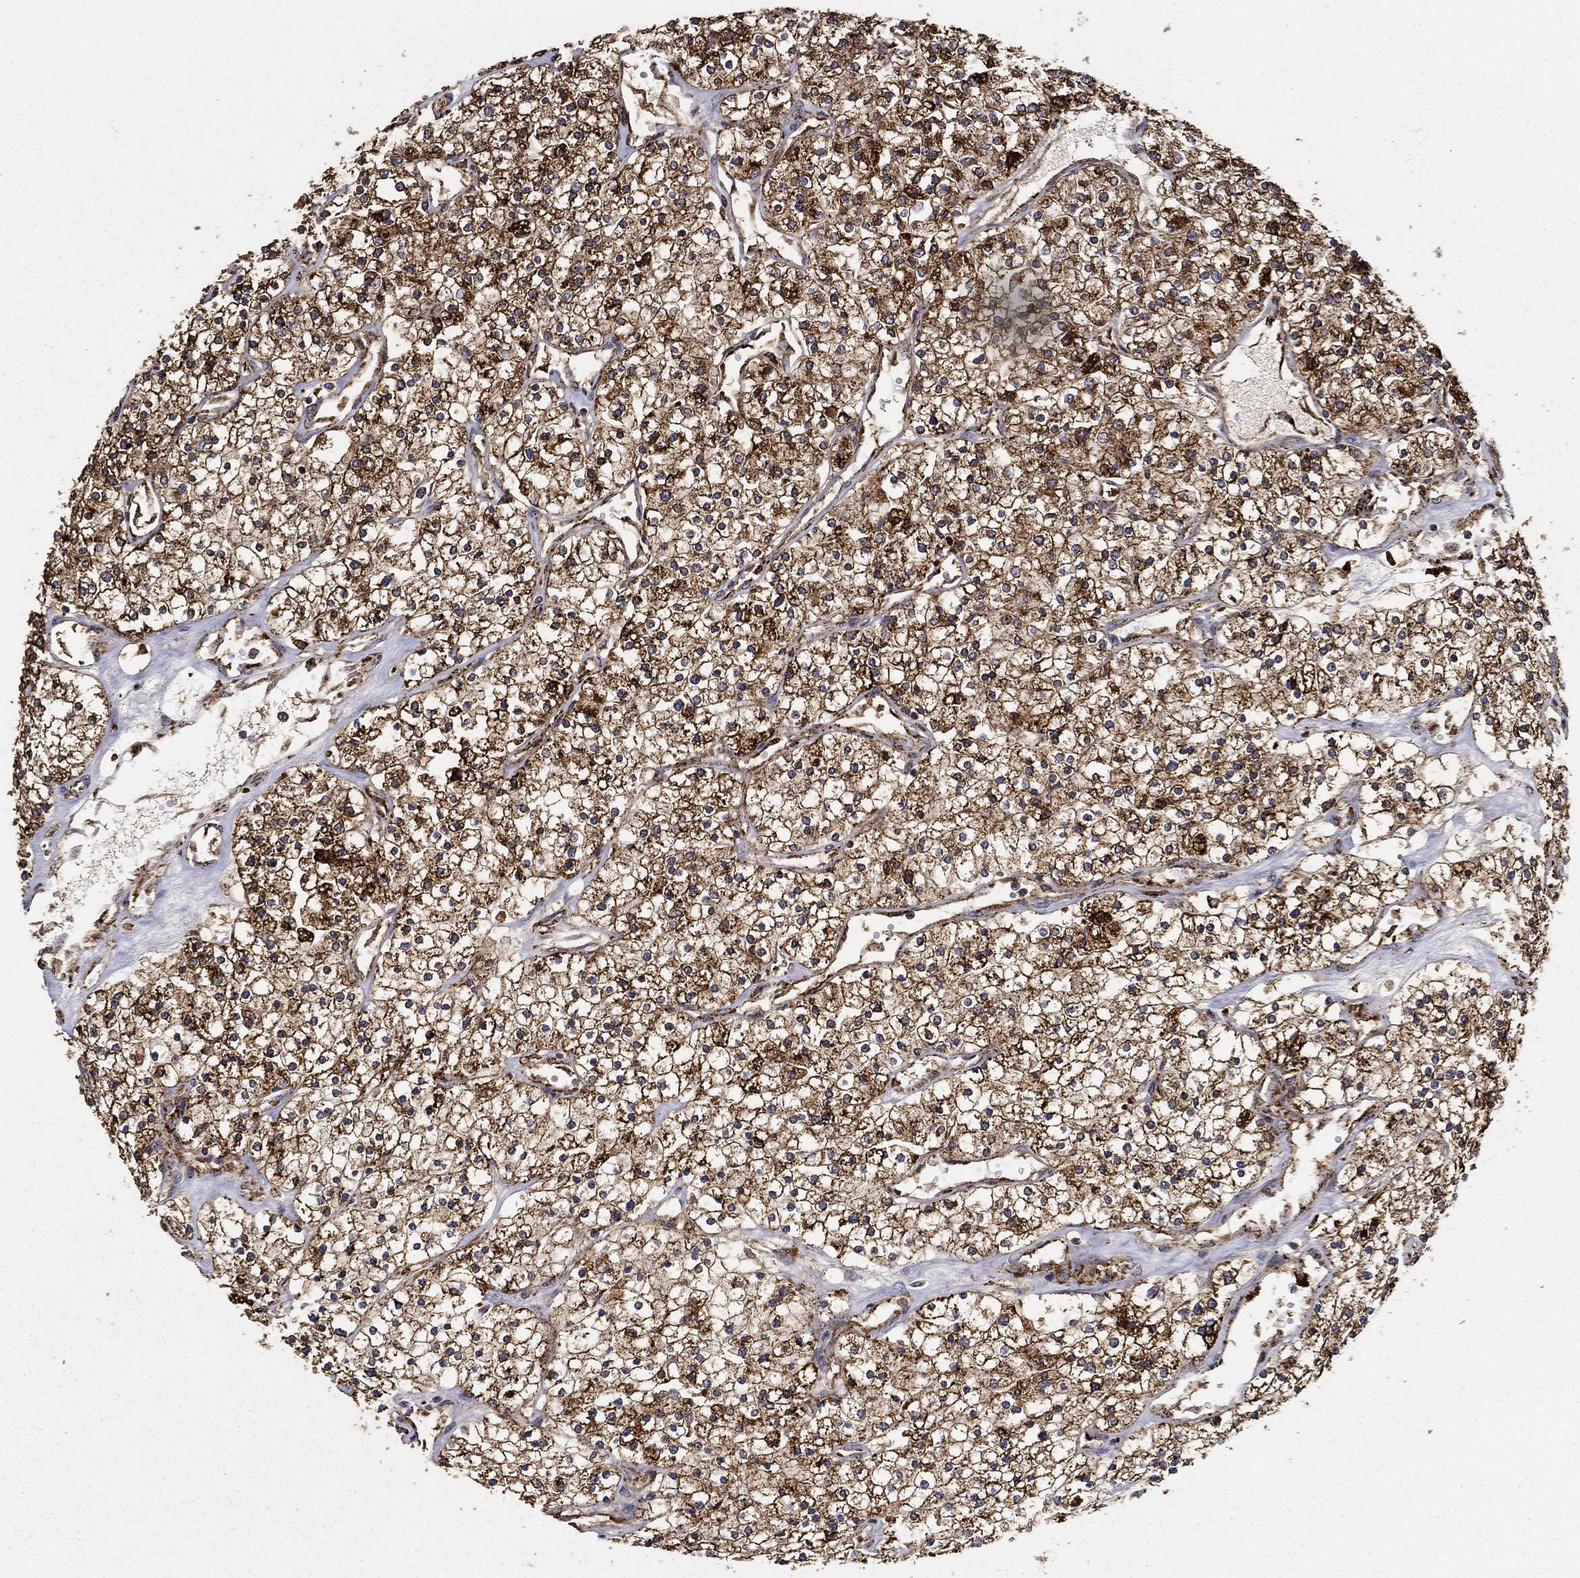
{"staining": {"intensity": "strong", "quantity": ">75%", "location": "cytoplasmic/membranous"}, "tissue": "renal cancer", "cell_type": "Tumor cells", "image_type": "cancer", "snomed": [{"axis": "morphology", "description": "Adenocarcinoma, NOS"}, {"axis": "topography", "description": "Kidney"}], "caption": "Protein staining demonstrates strong cytoplasmic/membranous staining in approximately >75% of tumor cells in renal cancer. The staining is performed using DAB (3,3'-diaminobenzidine) brown chromogen to label protein expression. The nuclei are counter-stained blue using hematoxylin.", "gene": "IFRD1", "patient": {"sex": "male", "age": 80}}